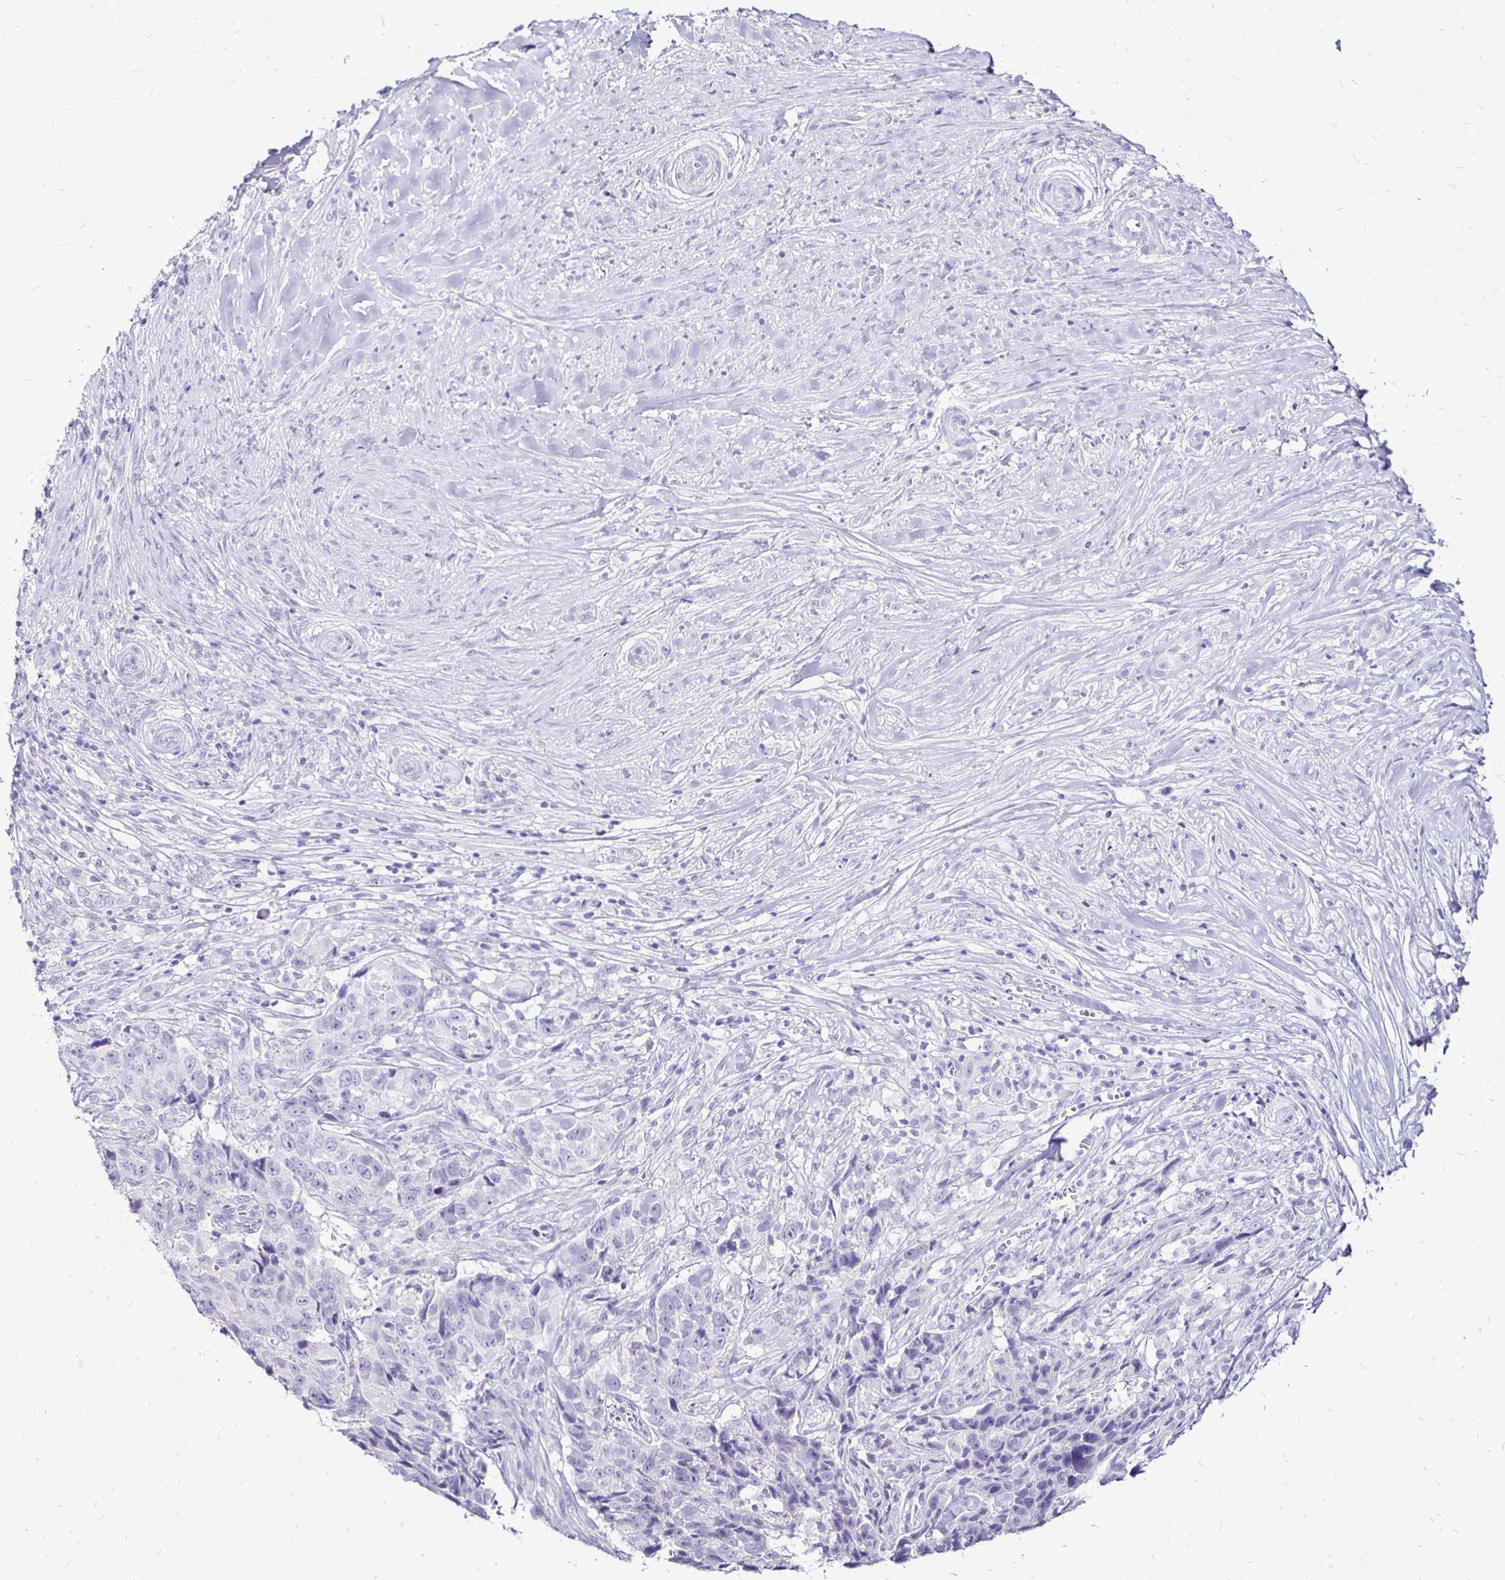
{"staining": {"intensity": "negative", "quantity": "none", "location": "none"}, "tissue": "skin cancer", "cell_type": "Tumor cells", "image_type": "cancer", "snomed": [{"axis": "morphology", "description": "Basal cell carcinoma"}, {"axis": "topography", "description": "Skin"}], "caption": "Image shows no significant protein positivity in tumor cells of basal cell carcinoma (skin).", "gene": "IRGC", "patient": {"sex": "female", "age": 82}}